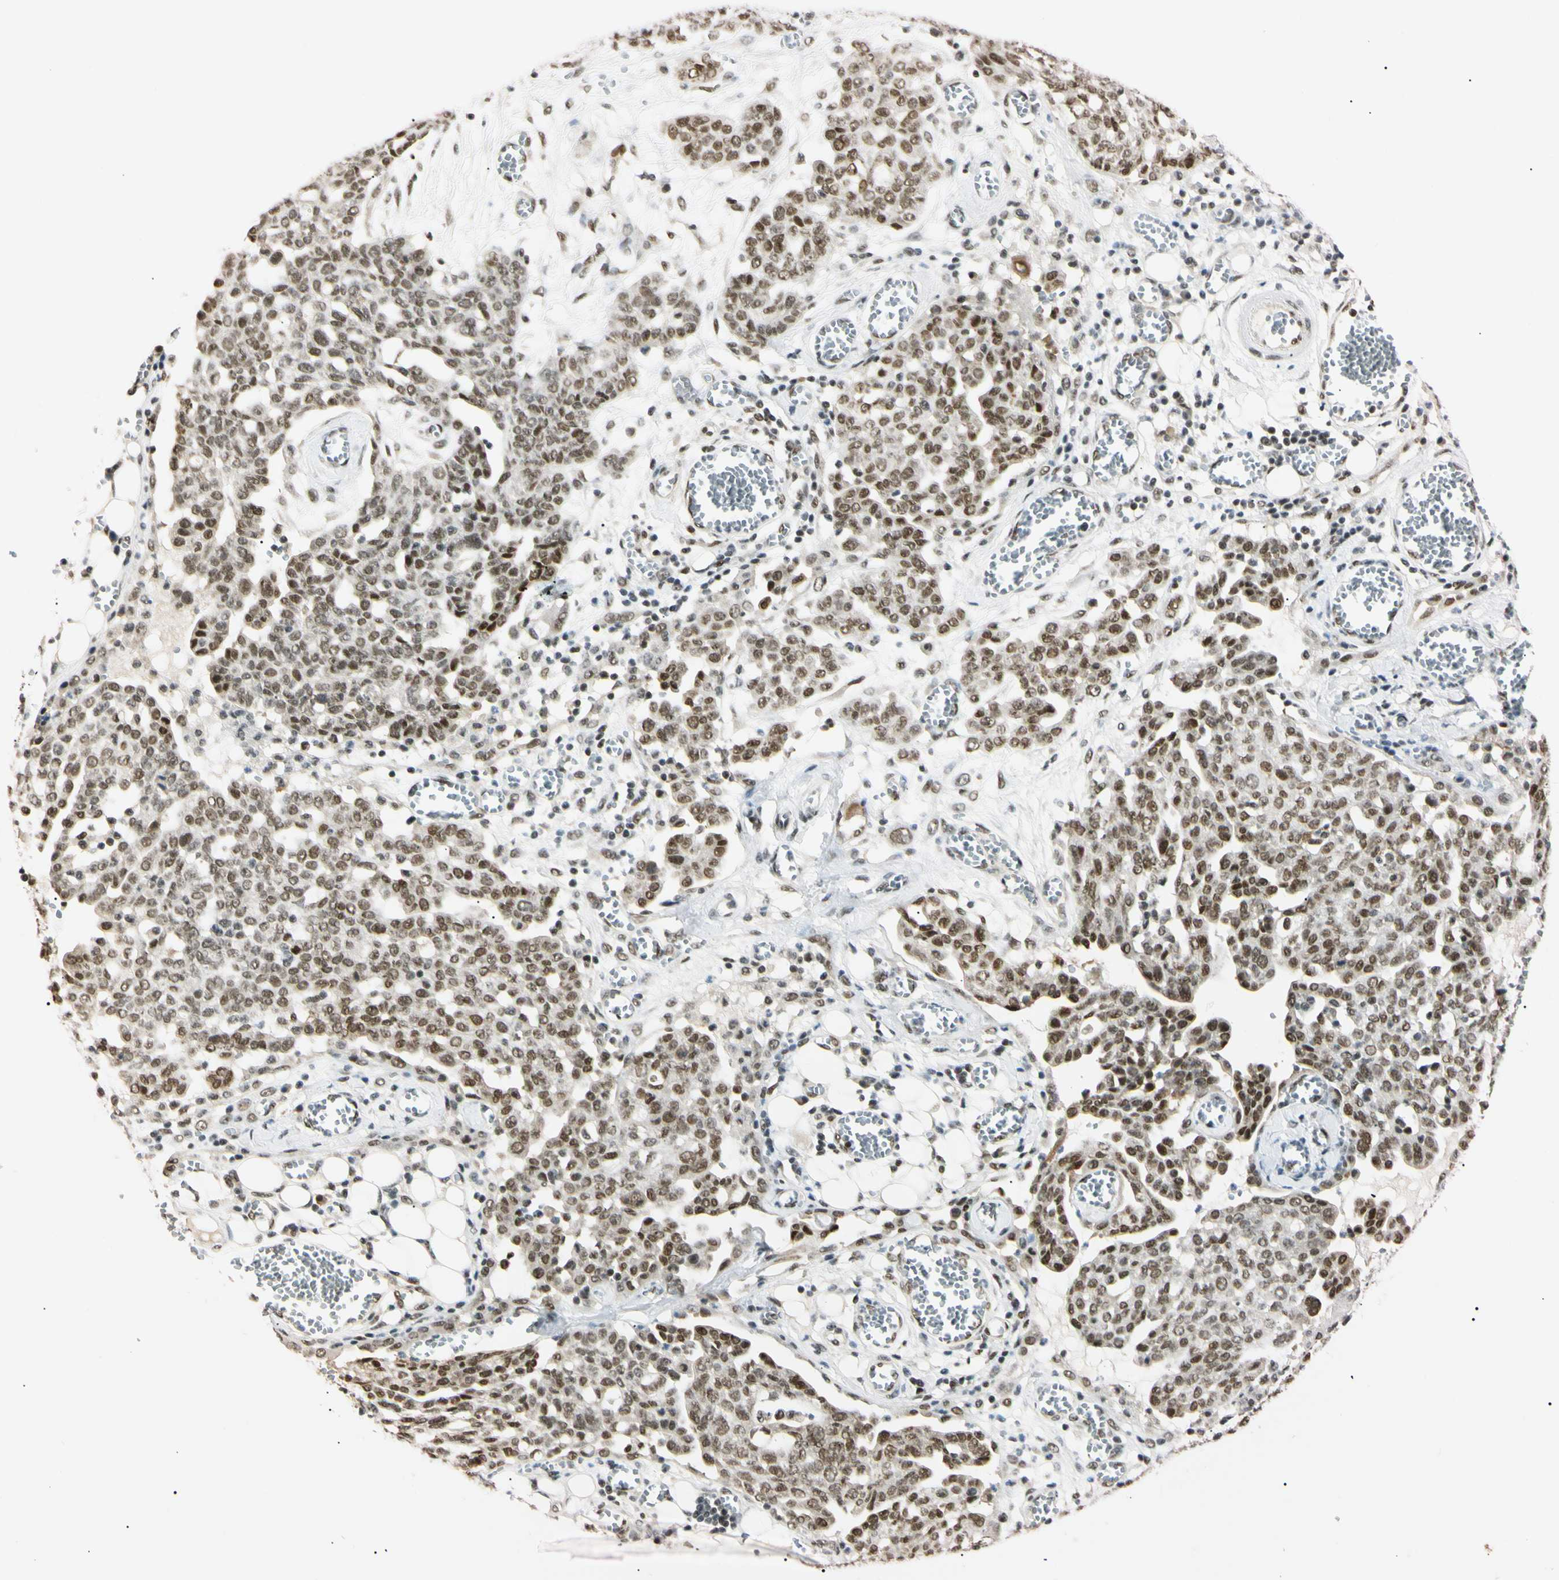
{"staining": {"intensity": "strong", "quantity": ">75%", "location": "nuclear"}, "tissue": "ovarian cancer", "cell_type": "Tumor cells", "image_type": "cancer", "snomed": [{"axis": "morphology", "description": "Cystadenocarcinoma, serous, NOS"}, {"axis": "topography", "description": "Soft tissue"}, {"axis": "topography", "description": "Ovary"}], "caption": "Serous cystadenocarcinoma (ovarian) was stained to show a protein in brown. There is high levels of strong nuclear positivity in approximately >75% of tumor cells.", "gene": "ZNF134", "patient": {"sex": "female", "age": 57}}